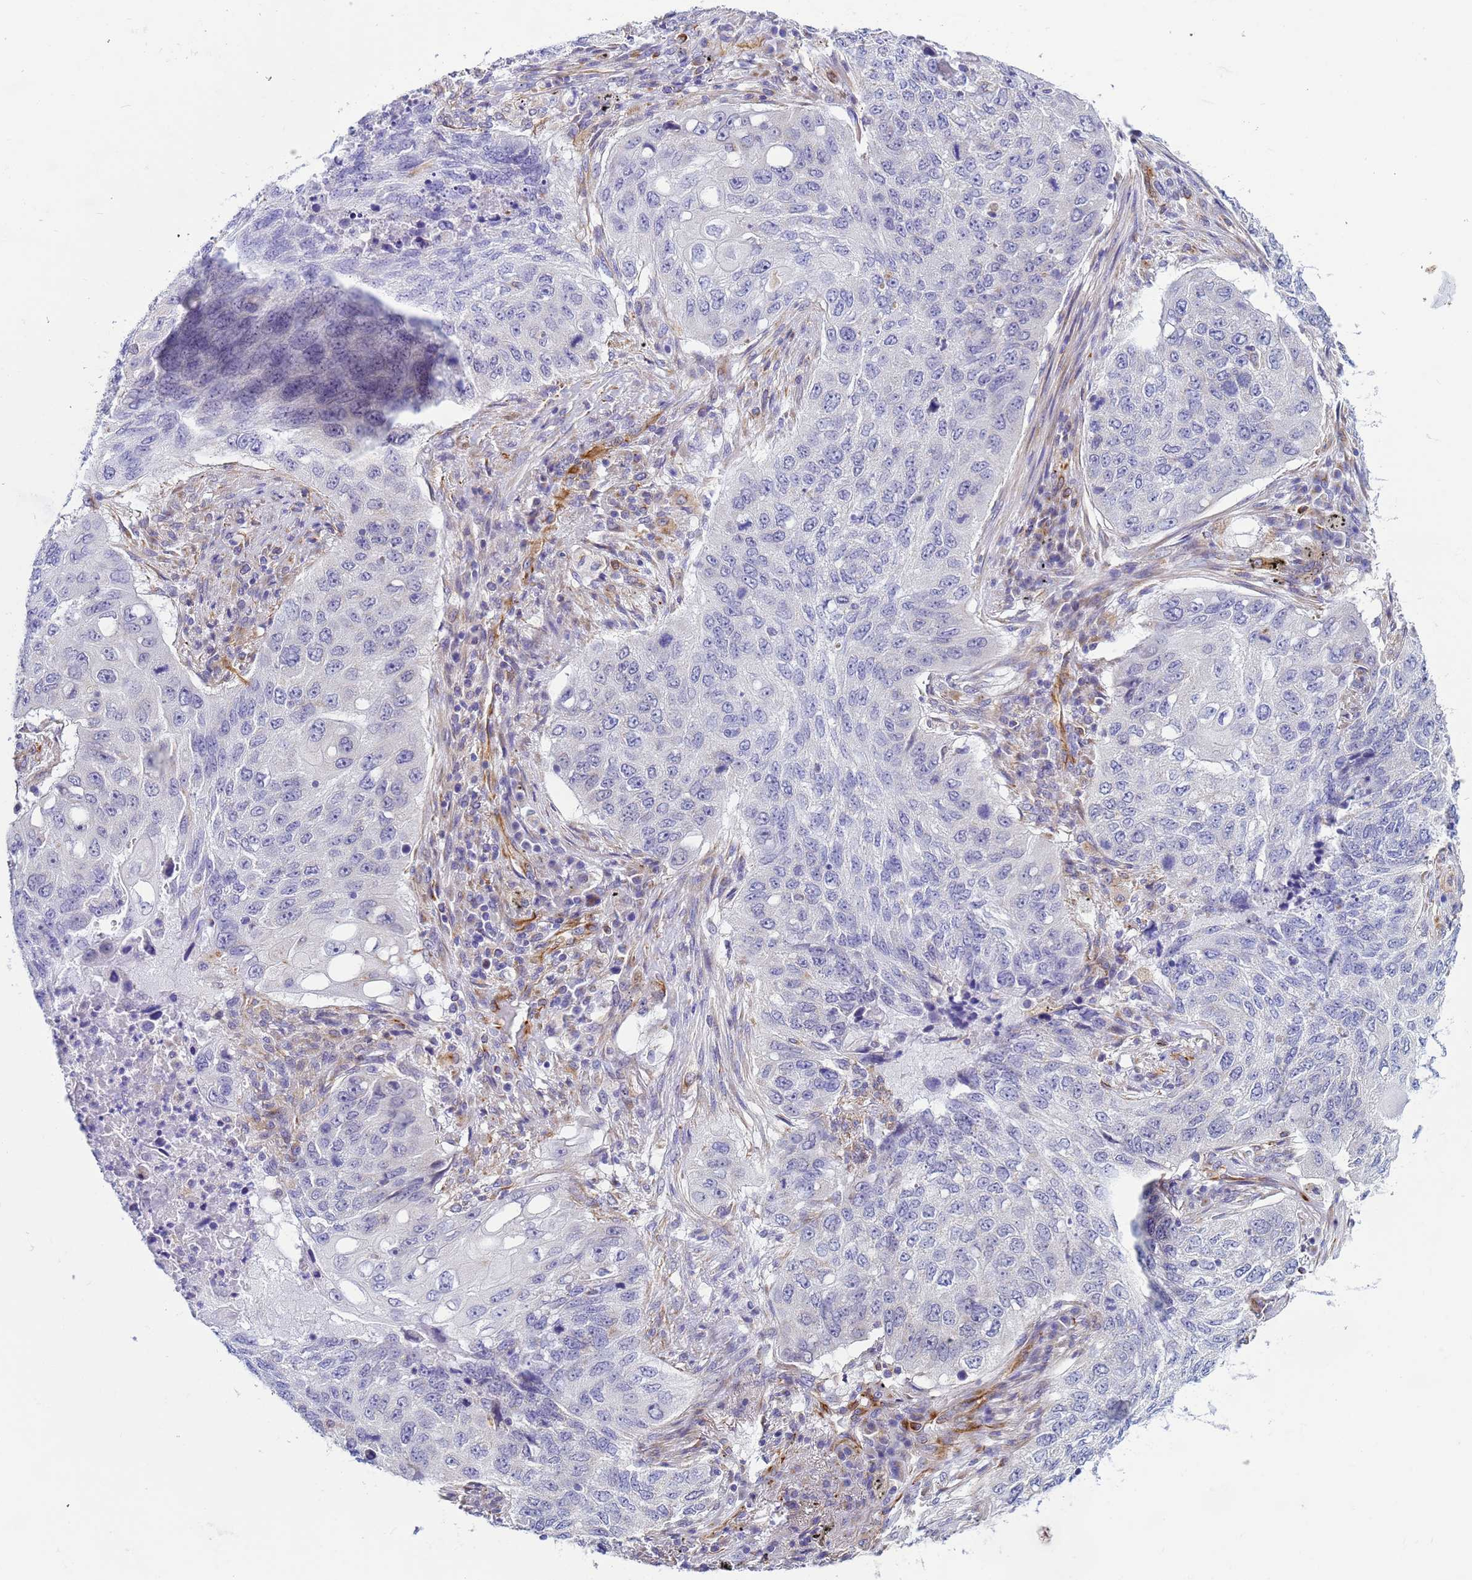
{"staining": {"intensity": "negative", "quantity": "none", "location": "none"}, "tissue": "lung cancer", "cell_type": "Tumor cells", "image_type": "cancer", "snomed": [{"axis": "morphology", "description": "Squamous cell carcinoma, NOS"}, {"axis": "topography", "description": "Lung"}], "caption": "A photomicrograph of human lung squamous cell carcinoma is negative for staining in tumor cells.", "gene": "UBXN2B", "patient": {"sex": "female", "age": 63}}